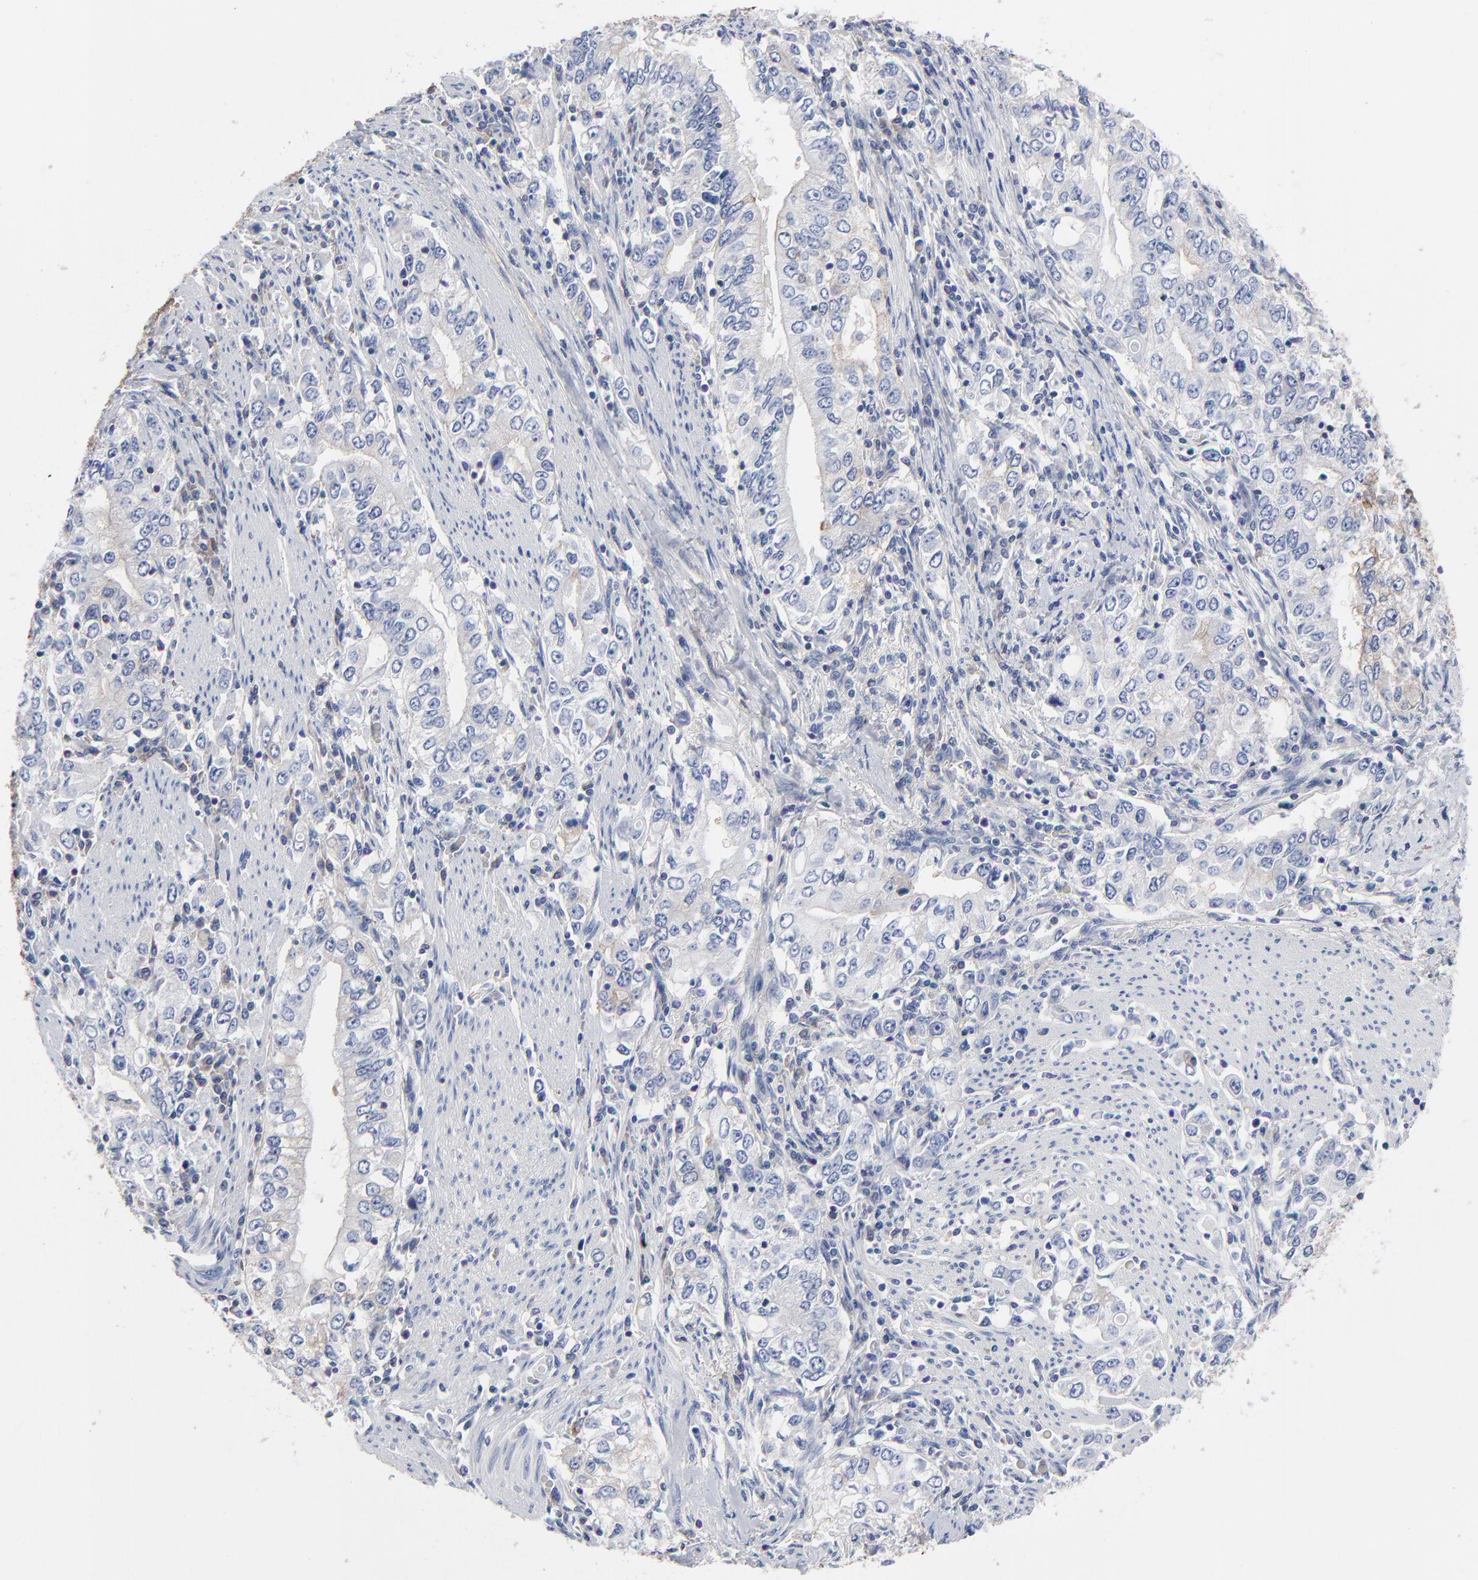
{"staining": {"intensity": "negative", "quantity": "none", "location": "none"}, "tissue": "stomach cancer", "cell_type": "Tumor cells", "image_type": "cancer", "snomed": [{"axis": "morphology", "description": "Adenocarcinoma, NOS"}, {"axis": "topography", "description": "Stomach, lower"}], "caption": "This micrograph is of stomach cancer stained with immunohistochemistry (IHC) to label a protein in brown with the nuclei are counter-stained blue. There is no expression in tumor cells. The staining was performed using DAB to visualize the protein expression in brown, while the nuclei were stained in blue with hematoxylin (Magnification: 20x).", "gene": "CD2AP", "patient": {"sex": "female", "age": 72}}